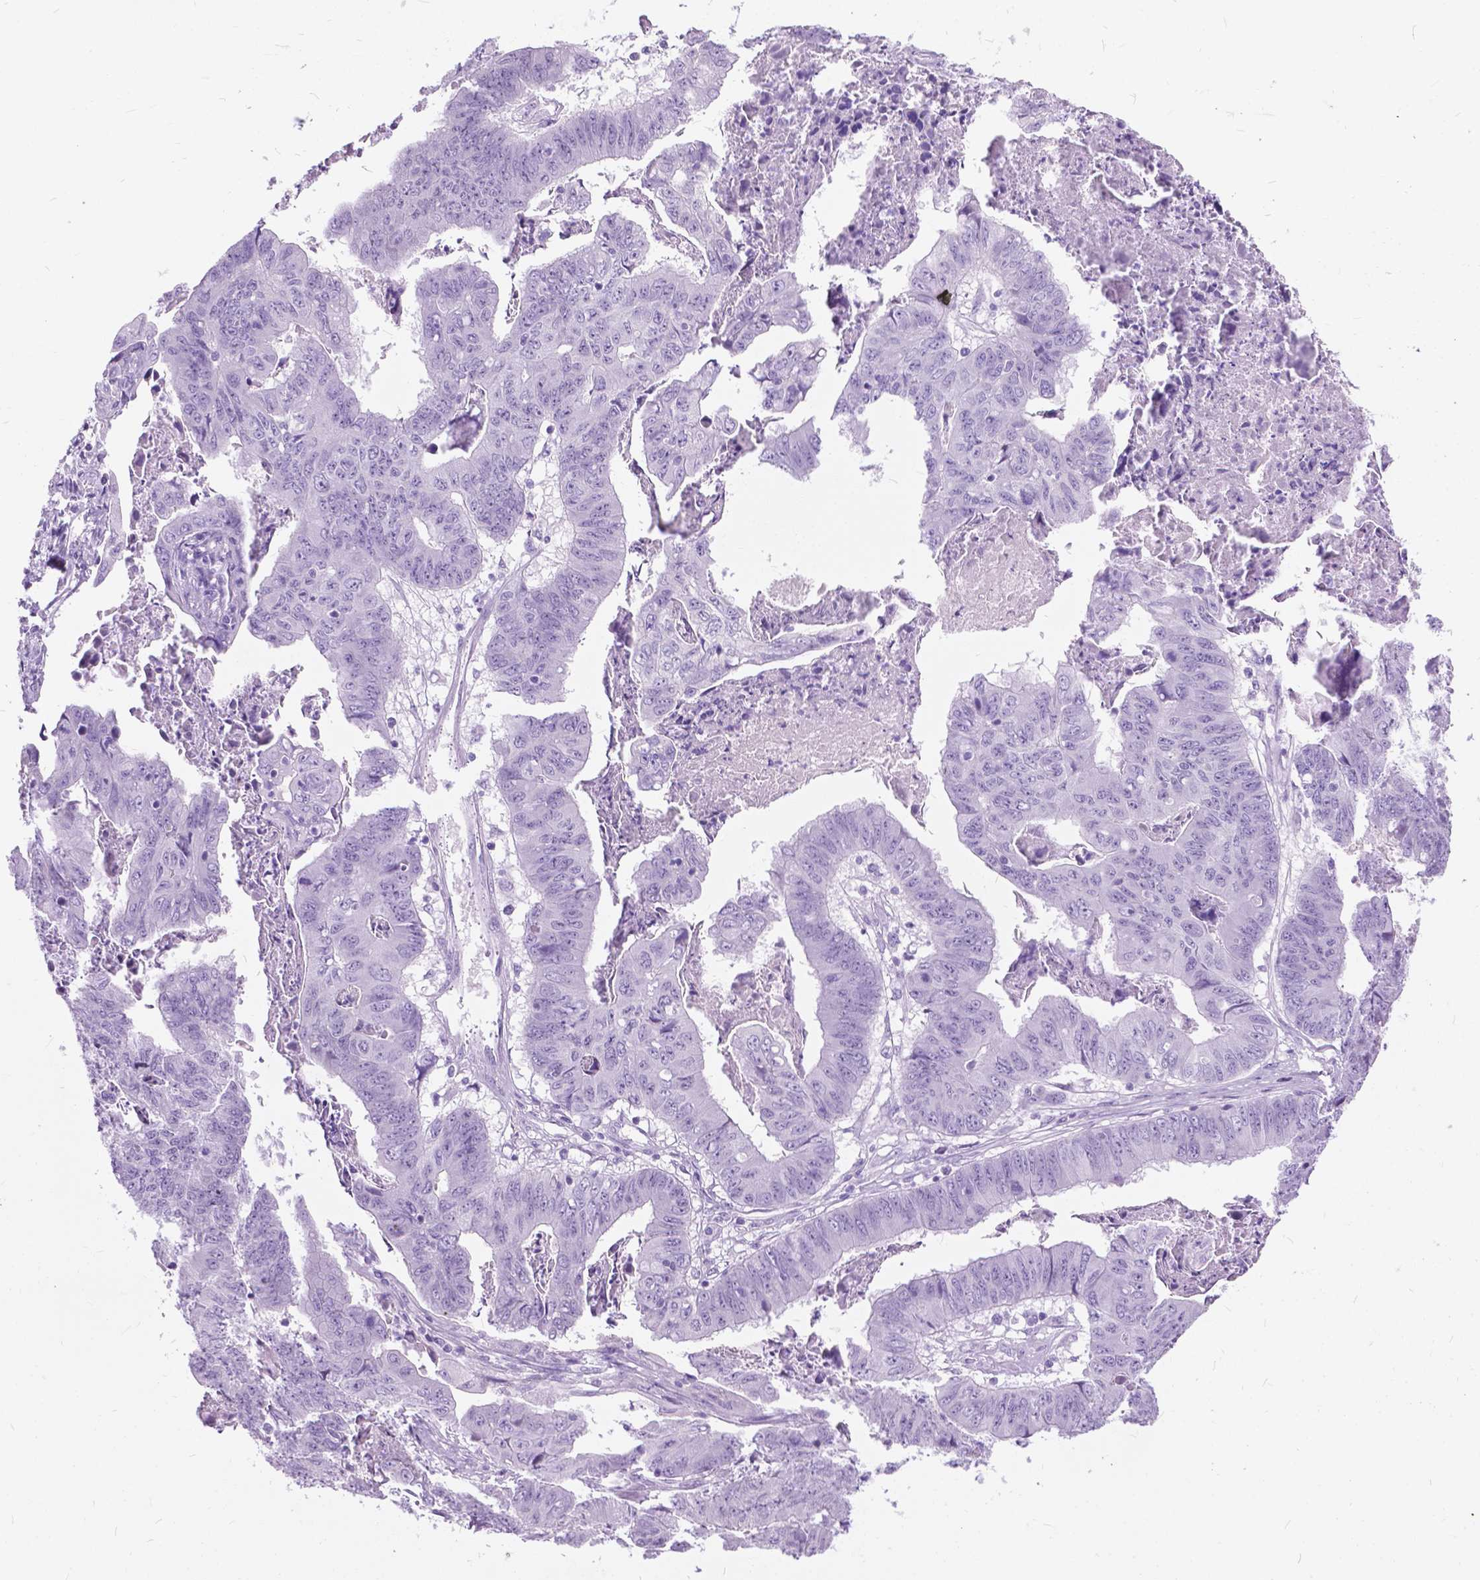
{"staining": {"intensity": "negative", "quantity": "none", "location": "none"}, "tissue": "stomach cancer", "cell_type": "Tumor cells", "image_type": "cancer", "snomed": [{"axis": "morphology", "description": "Adenocarcinoma, NOS"}, {"axis": "topography", "description": "Stomach, lower"}], "caption": "Immunohistochemistry histopathology image of neoplastic tissue: human stomach cancer (adenocarcinoma) stained with DAB (3,3'-diaminobenzidine) shows no significant protein expression in tumor cells.", "gene": "BSND", "patient": {"sex": "male", "age": 77}}